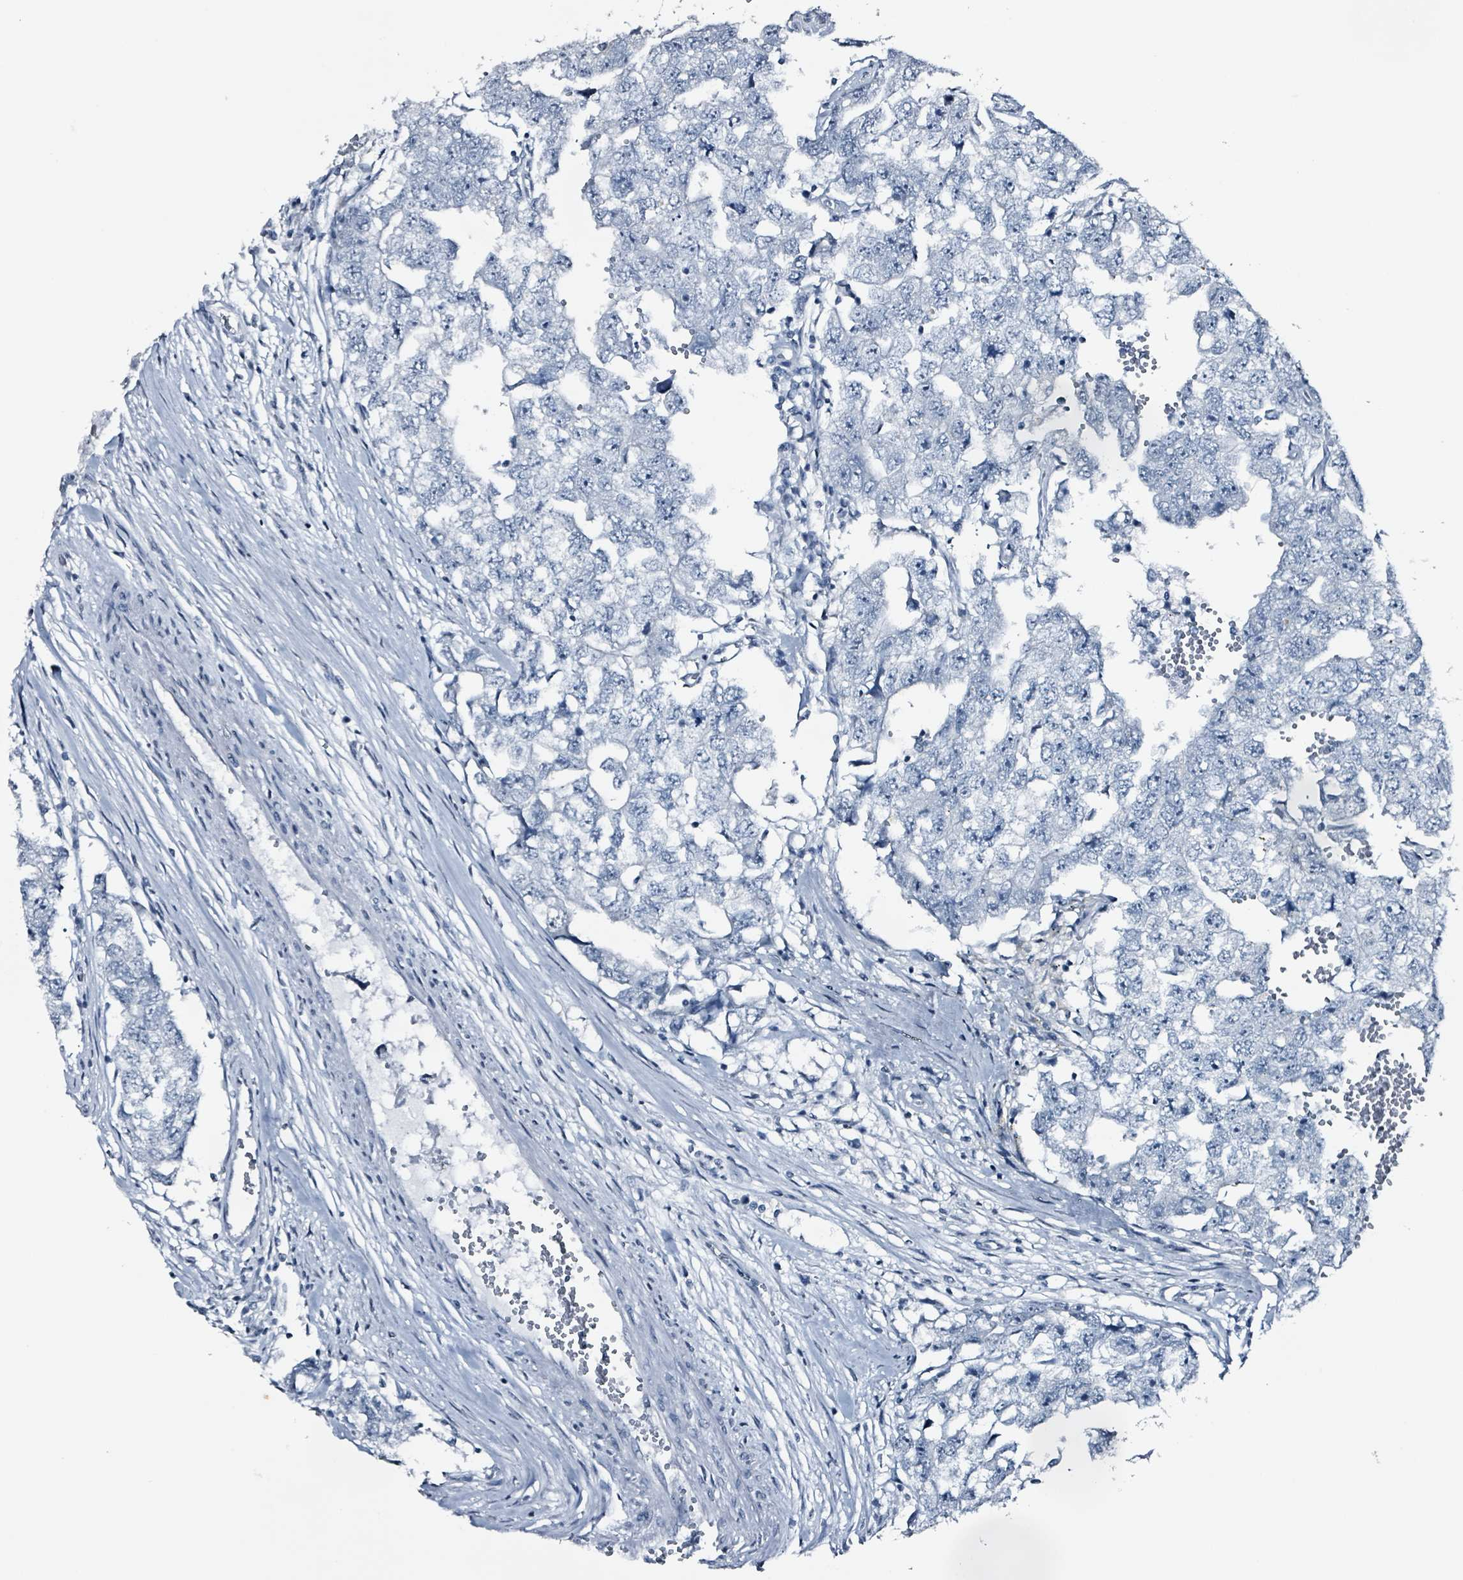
{"staining": {"intensity": "negative", "quantity": "none", "location": "none"}, "tissue": "testis cancer", "cell_type": "Tumor cells", "image_type": "cancer", "snomed": [{"axis": "morphology", "description": "Carcinoma, Embryonal, NOS"}, {"axis": "topography", "description": "Testis"}], "caption": "IHC photomicrograph of embryonal carcinoma (testis) stained for a protein (brown), which displays no positivity in tumor cells.", "gene": "CA9", "patient": {"sex": "male", "age": 22}}